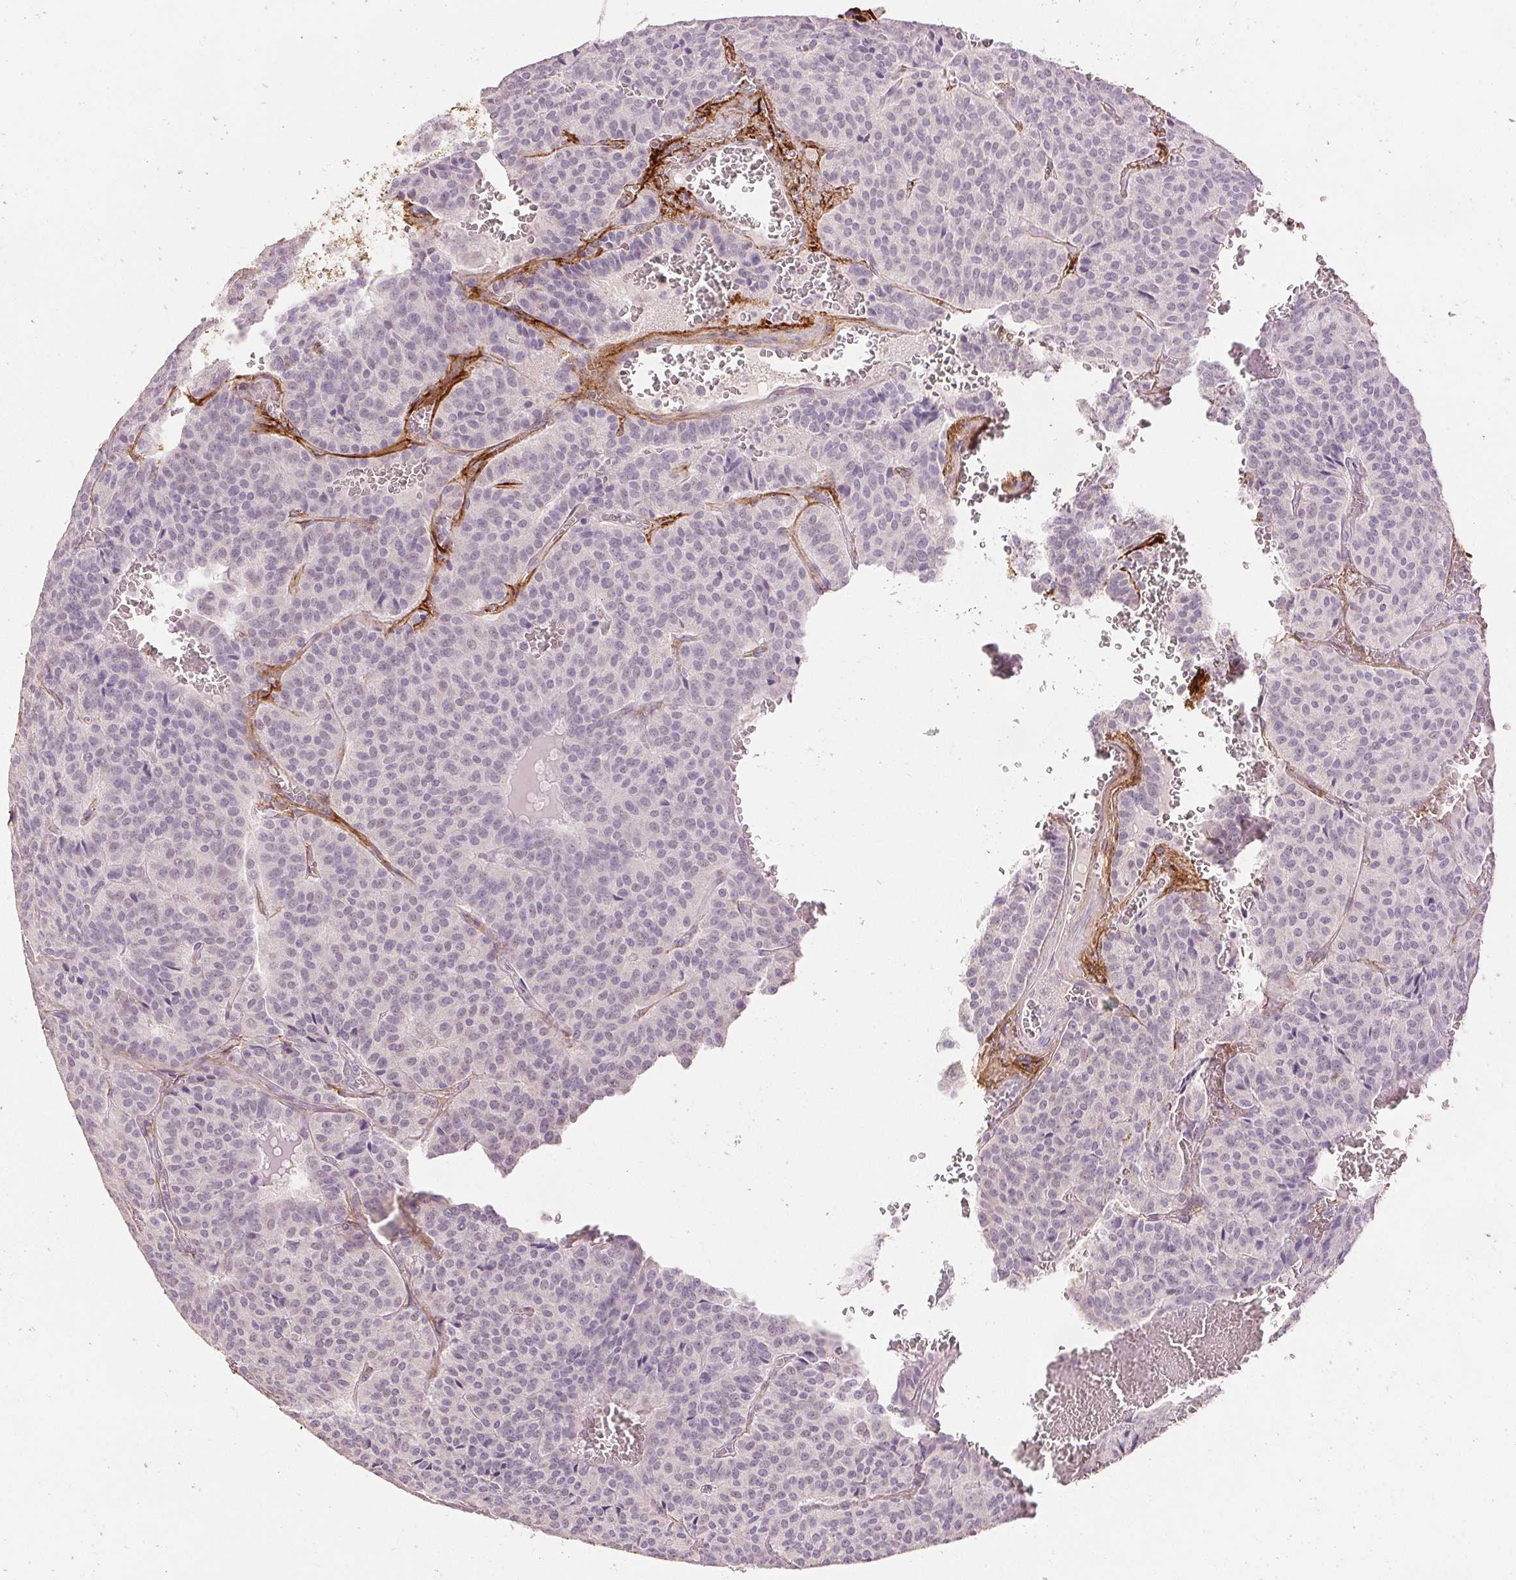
{"staining": {"intensity": "negative", "quantity": "none", "location": "none"}, "tissue": "carcinoid", "cell_type": "Tumor cells", "image_type": "cancer", "snomed": [{"axis": "morphology", "description": "Carcinoid, malignant, NOS"}, {"axis": "topography", "description": "Lung"}], "caption": "Immunohistochemical staining of human malignant carcinoid reveals no significant positivity in tumor cells.", "gene": "FBN1", "patient": {"sex": "male", "age": 70}}